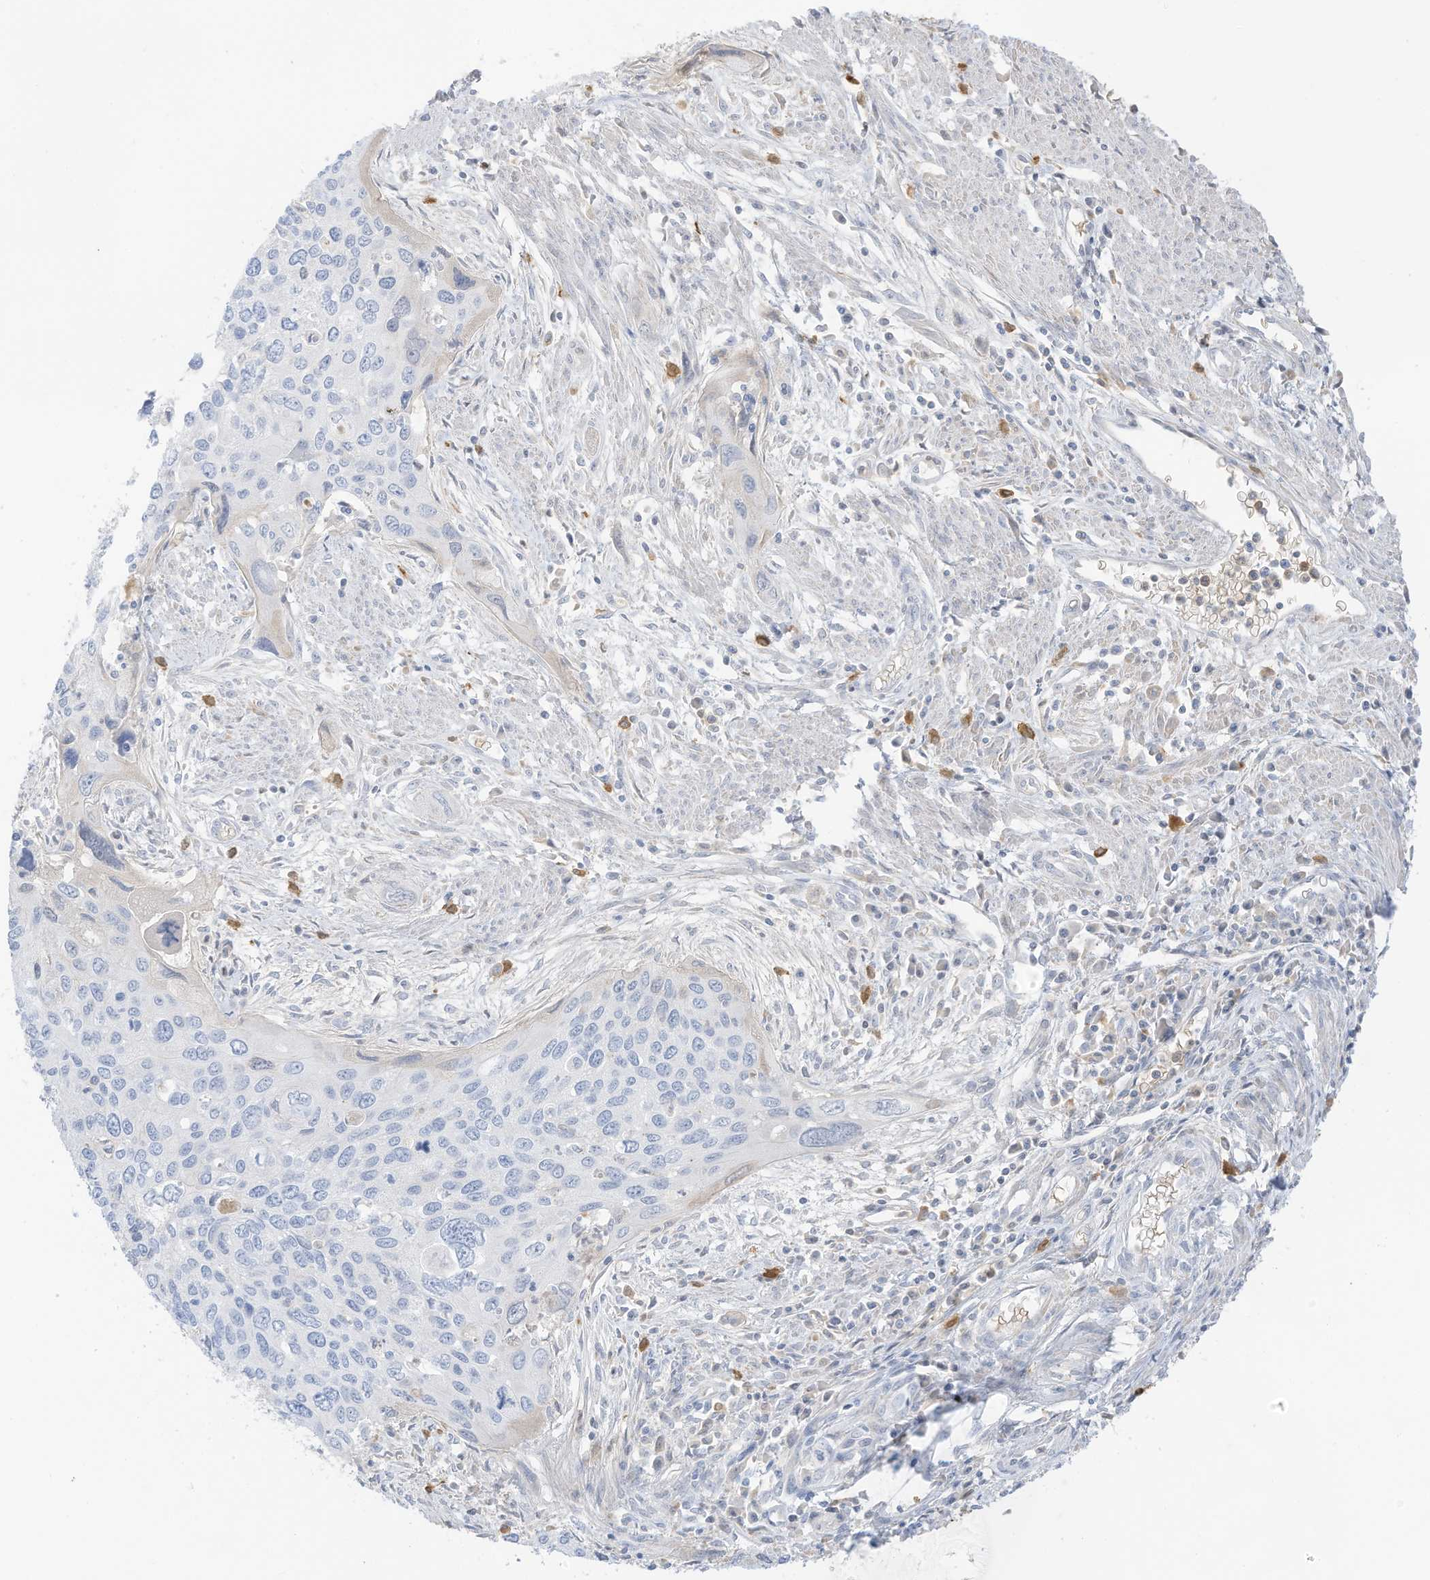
{"staining": {"intensity": "negative", "quantity": "none", "location": "none"}, "tissue": "cervical cancer", "cell_type": "Tumor cells", "image_type": "cancer", "snomed": [{"axis": "morphology", "description": "Squamous cell carcinoma, NOS"}, {"axis": "topography", "description": "Cervix"}], "caption": "Tumor cells are negative for brown protein staining in squamous cell carcinoma (cervical).", "gene": "HSD17B13", "patient": {"sex": "female", "age": 55}}